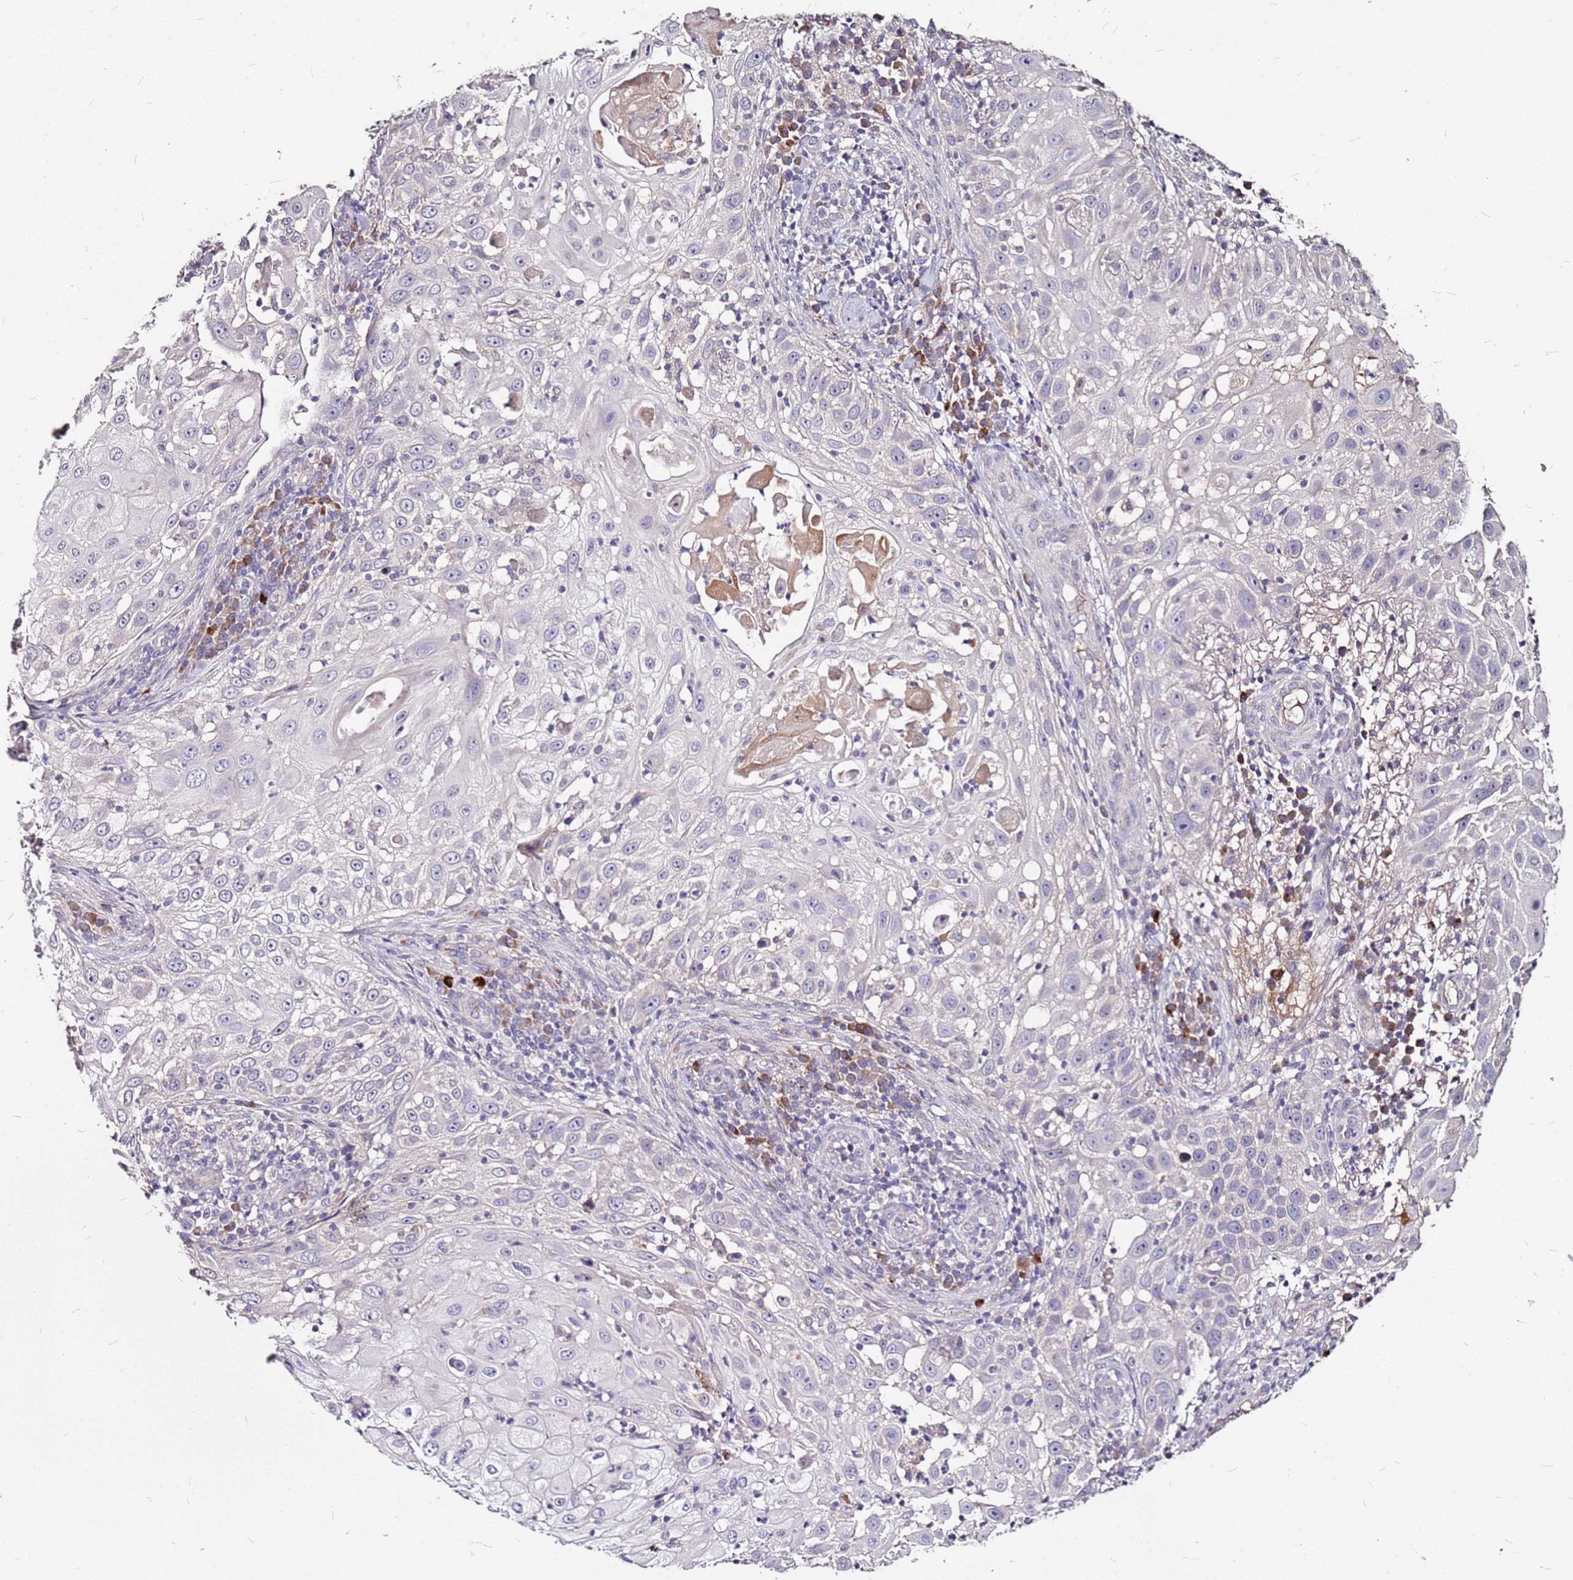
{"staining": {"intensity": "negative", "quantity": "none", "location": "none"}, "tissue": "skin cancer", "cell_type": "Tumor cells", "image_type": "cancer", "snomed": [{"axis": "morphology", "description": "Squamous cell carcinoma, NOS"}, {"axis": "topography", "description": "Skin"}], "caption": "Skin cancer (squamous cell carcinoma) was stained to show a protein in brown. There is no significant staining in tumor cells.", "gene": "DCDC2C", "patient": {"sex": "female", "age": 44}}